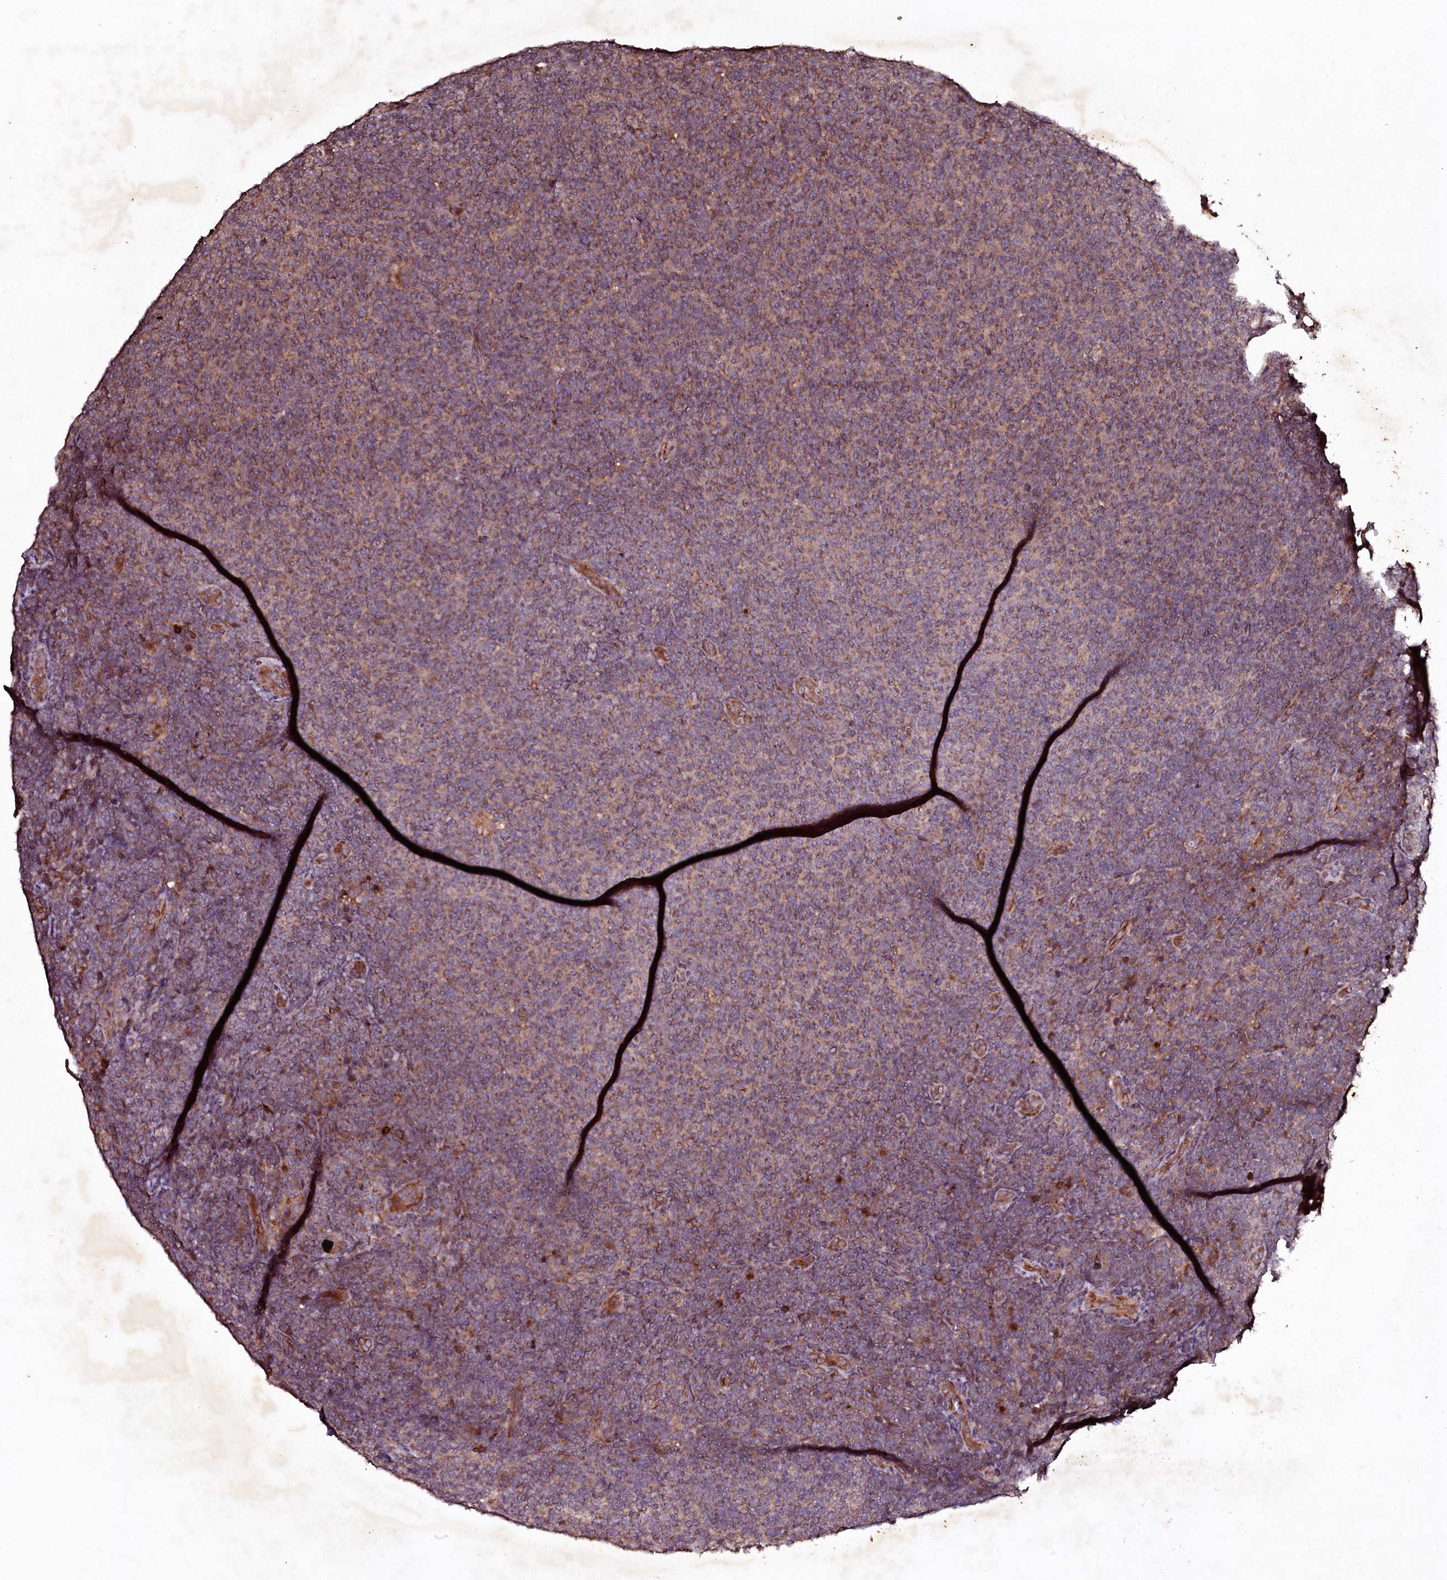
{"staining": {"intensity": "moderate", "quantity": ">75%", "location": "cytoplasmic/membranous"}, "tissue": "lymphoma", "cell_type": "Tumor cells", "image_type": "cancer", "snomed": [{"axis": "morphology", "description": "Malignant lymphoma, non-Hodgkin's type, Low grade"}, {"axis": "topography", "description": "Lymph node"}], "caption": "Immunohistochemical staining of human lymphoma shows medium levels of moderate cytoplasmic/membranous protein expression in about >75% of tumor cells.", "gene": "SEC24C", "patient": {"sex": "male", "age": 66}}